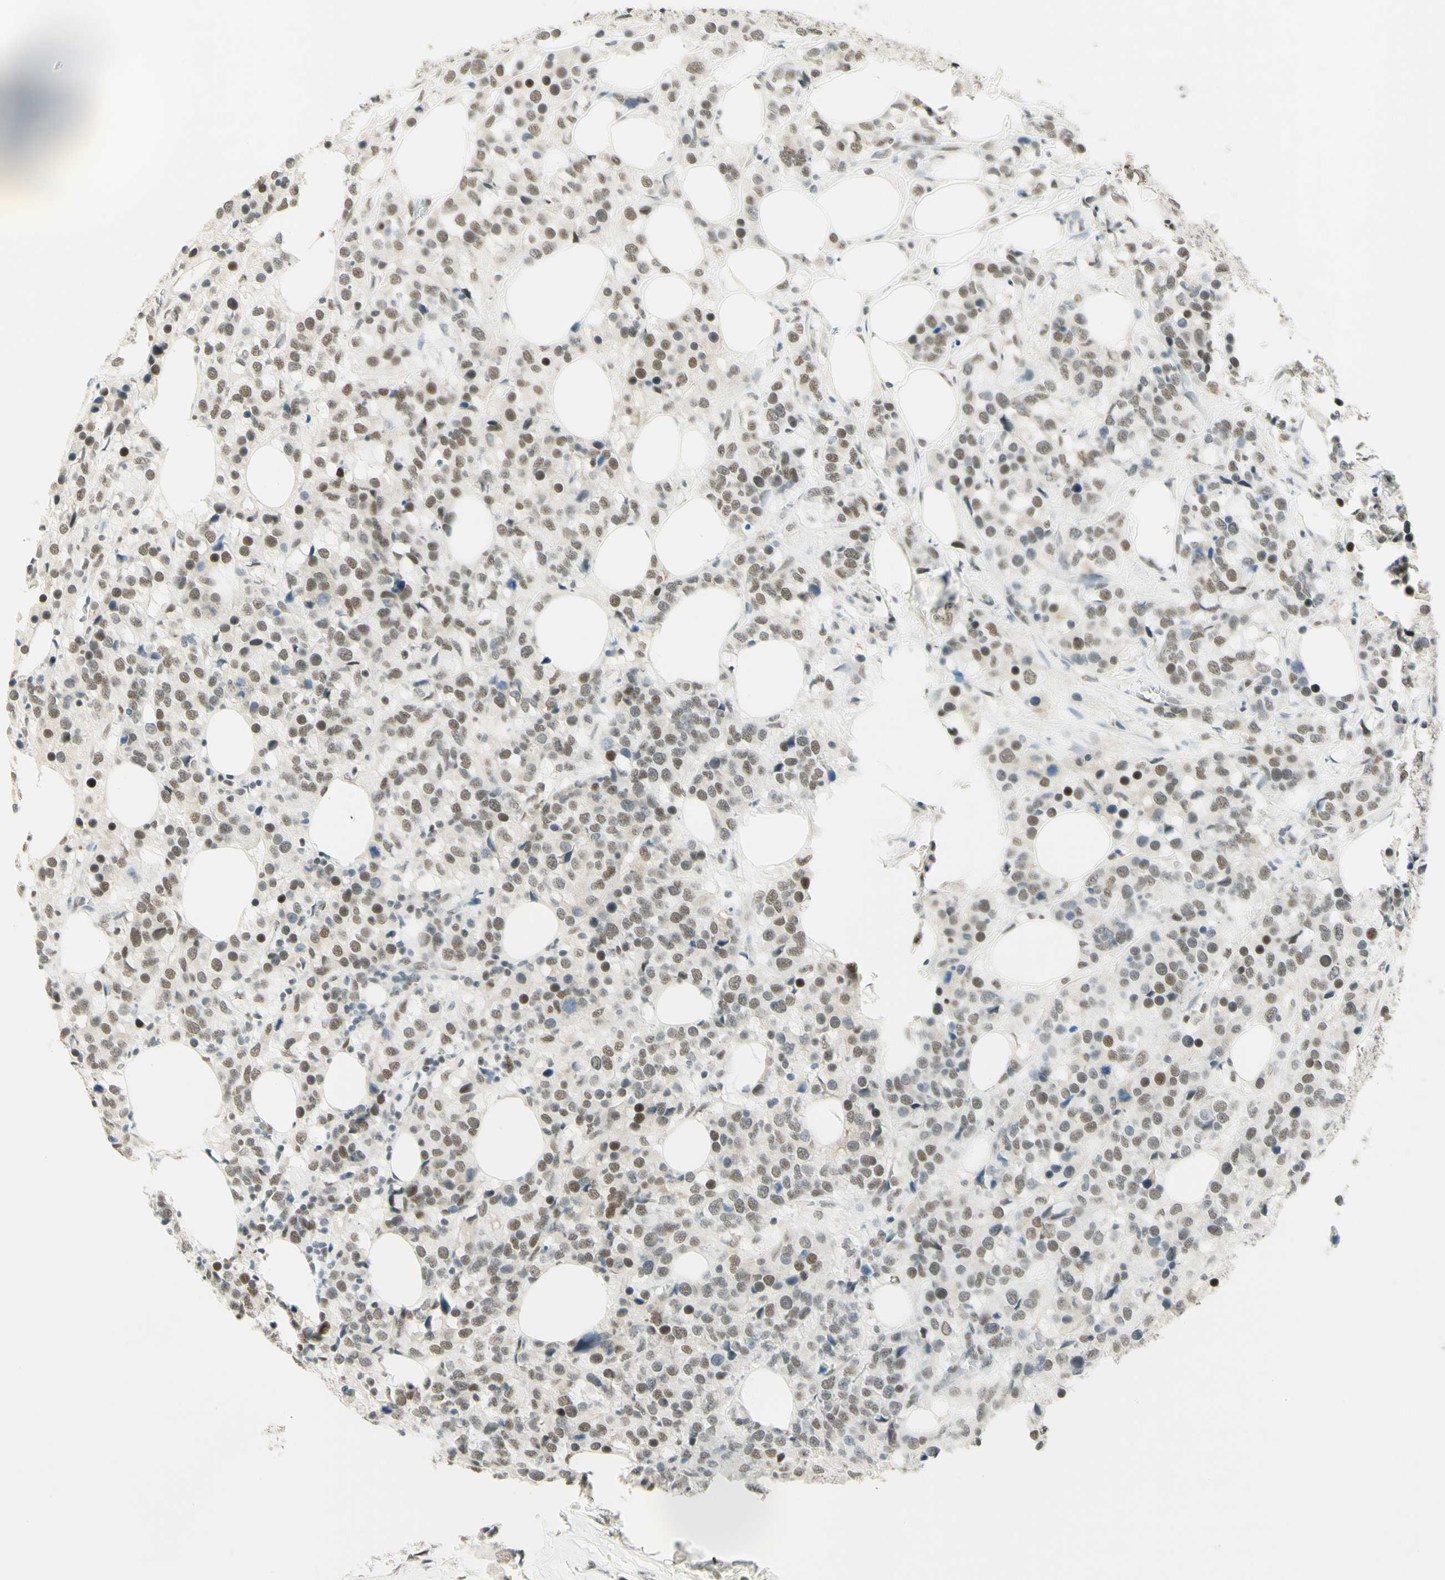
{"staining": {"intensity": "weak", "quantity": ">75%", "location": "nuclear"}, "tissue": "breast cancer", "cell_type": "Tumor cells", "image_type": "cancer", "snomed": [{"axis": "morphology", "description": "Lobular carcinoma"}, {"axis": "topography", "description": "Breast"}], "caption": "A high-resolution histopathology image shows immunohistochemistry (IHC) staining of lobular carcinoma (breast), which reveals weak nuclear expression in about >75% of tumor cells.", "gene": "PMS2", "patient": {"sex": "female", "age": 59}}